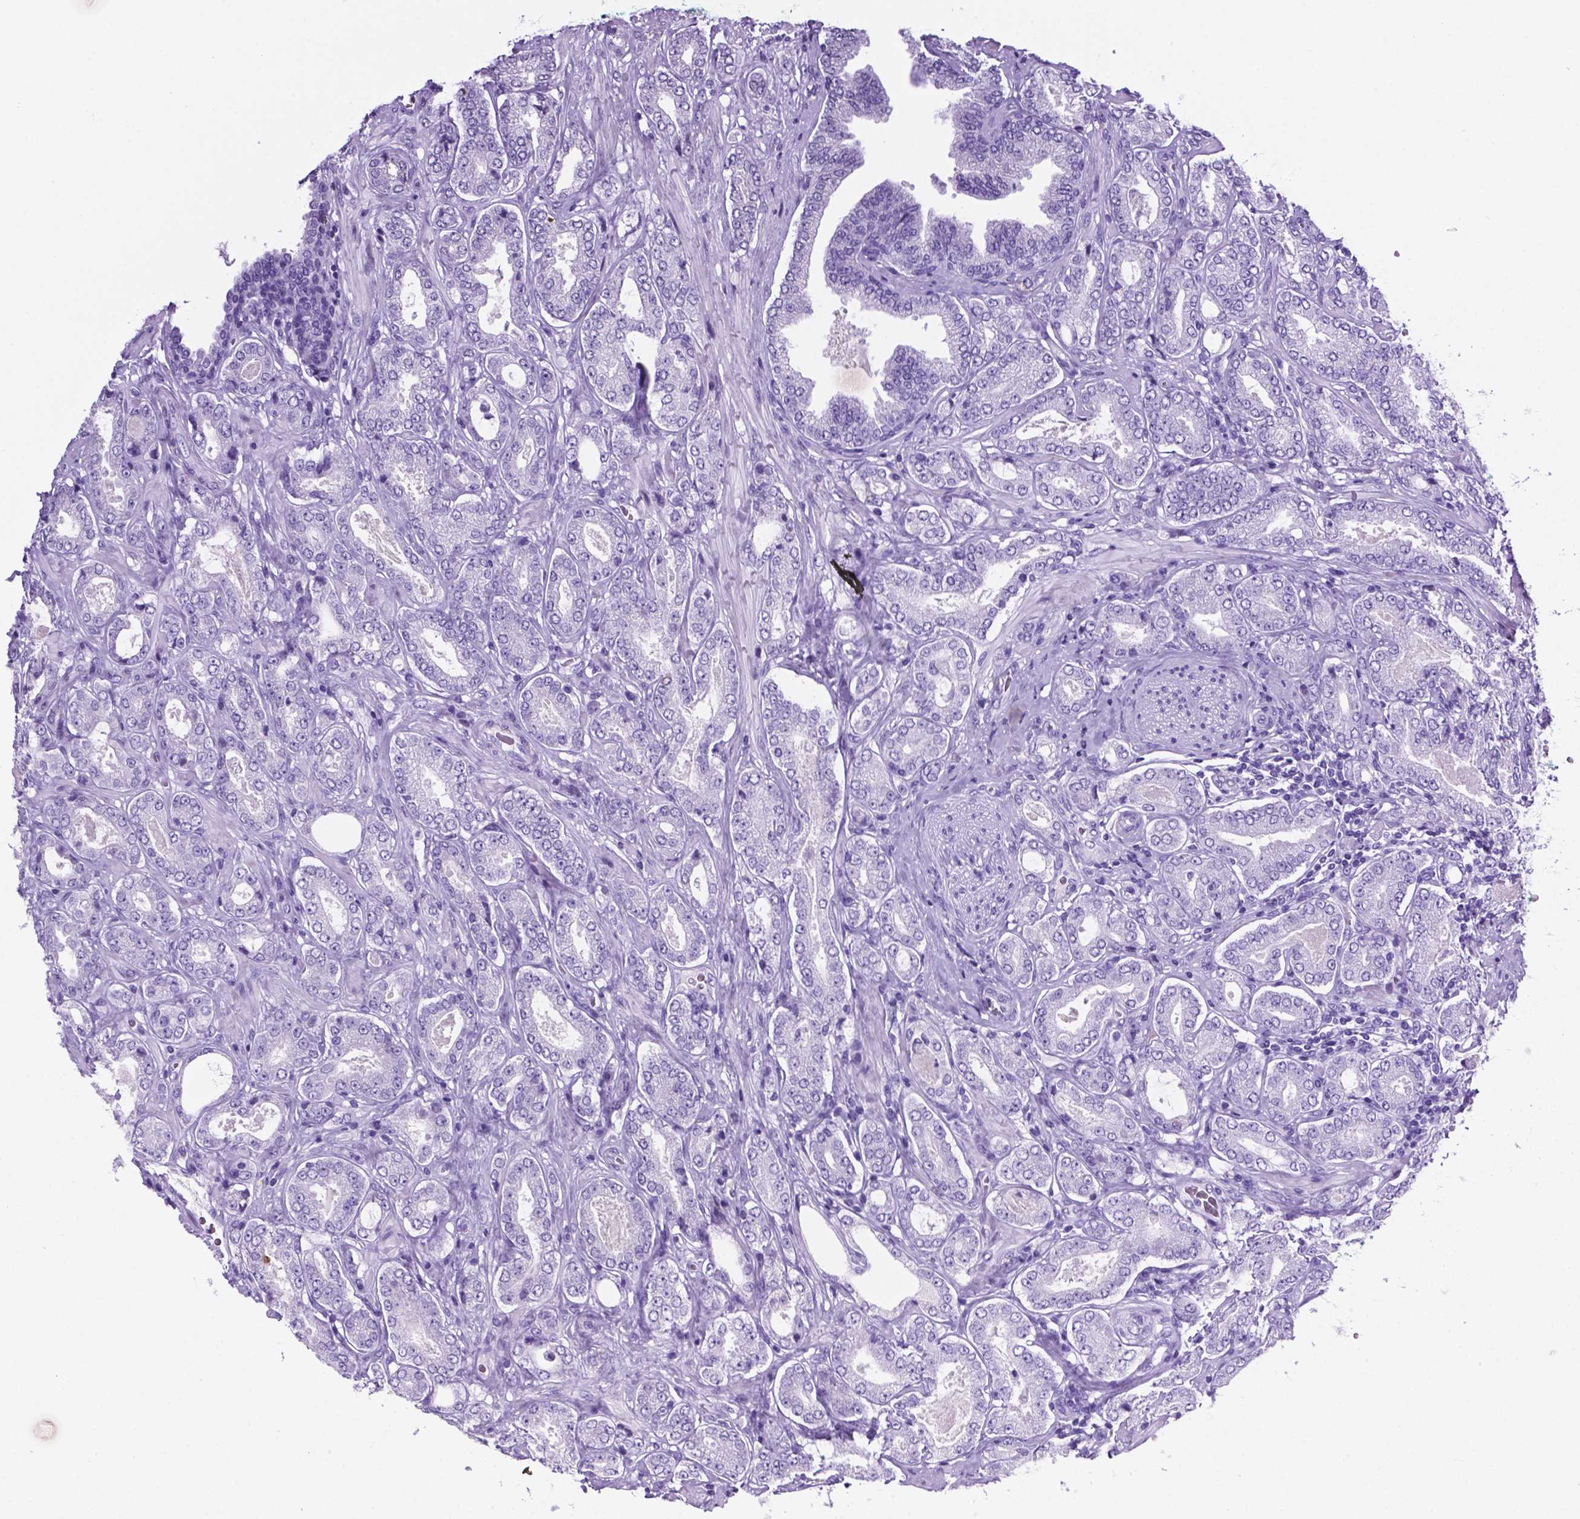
{"staining": {"intensity": "negative", "quantity": "none", "location": "none"}, "tissue": "prostate cancer", "cell_type": "Tumor cells", "image_type": "cancer", "snomed": [{"axis": "morphology", "description": "Adenocarcinoma, NOS"}, {"axis": "topography", "description": "Prostate"}], "caption": "Micrograph shows no significant protein positivity in tumor cells of prostate cancer (adenocarcinoma). (DAB (3,3'-diaminobenzidine) immunohistochemistry (IHC) with hematoxylin counter stain).", "gene": "C17orf107", "patient": {"sex": "male", "age": 64}}